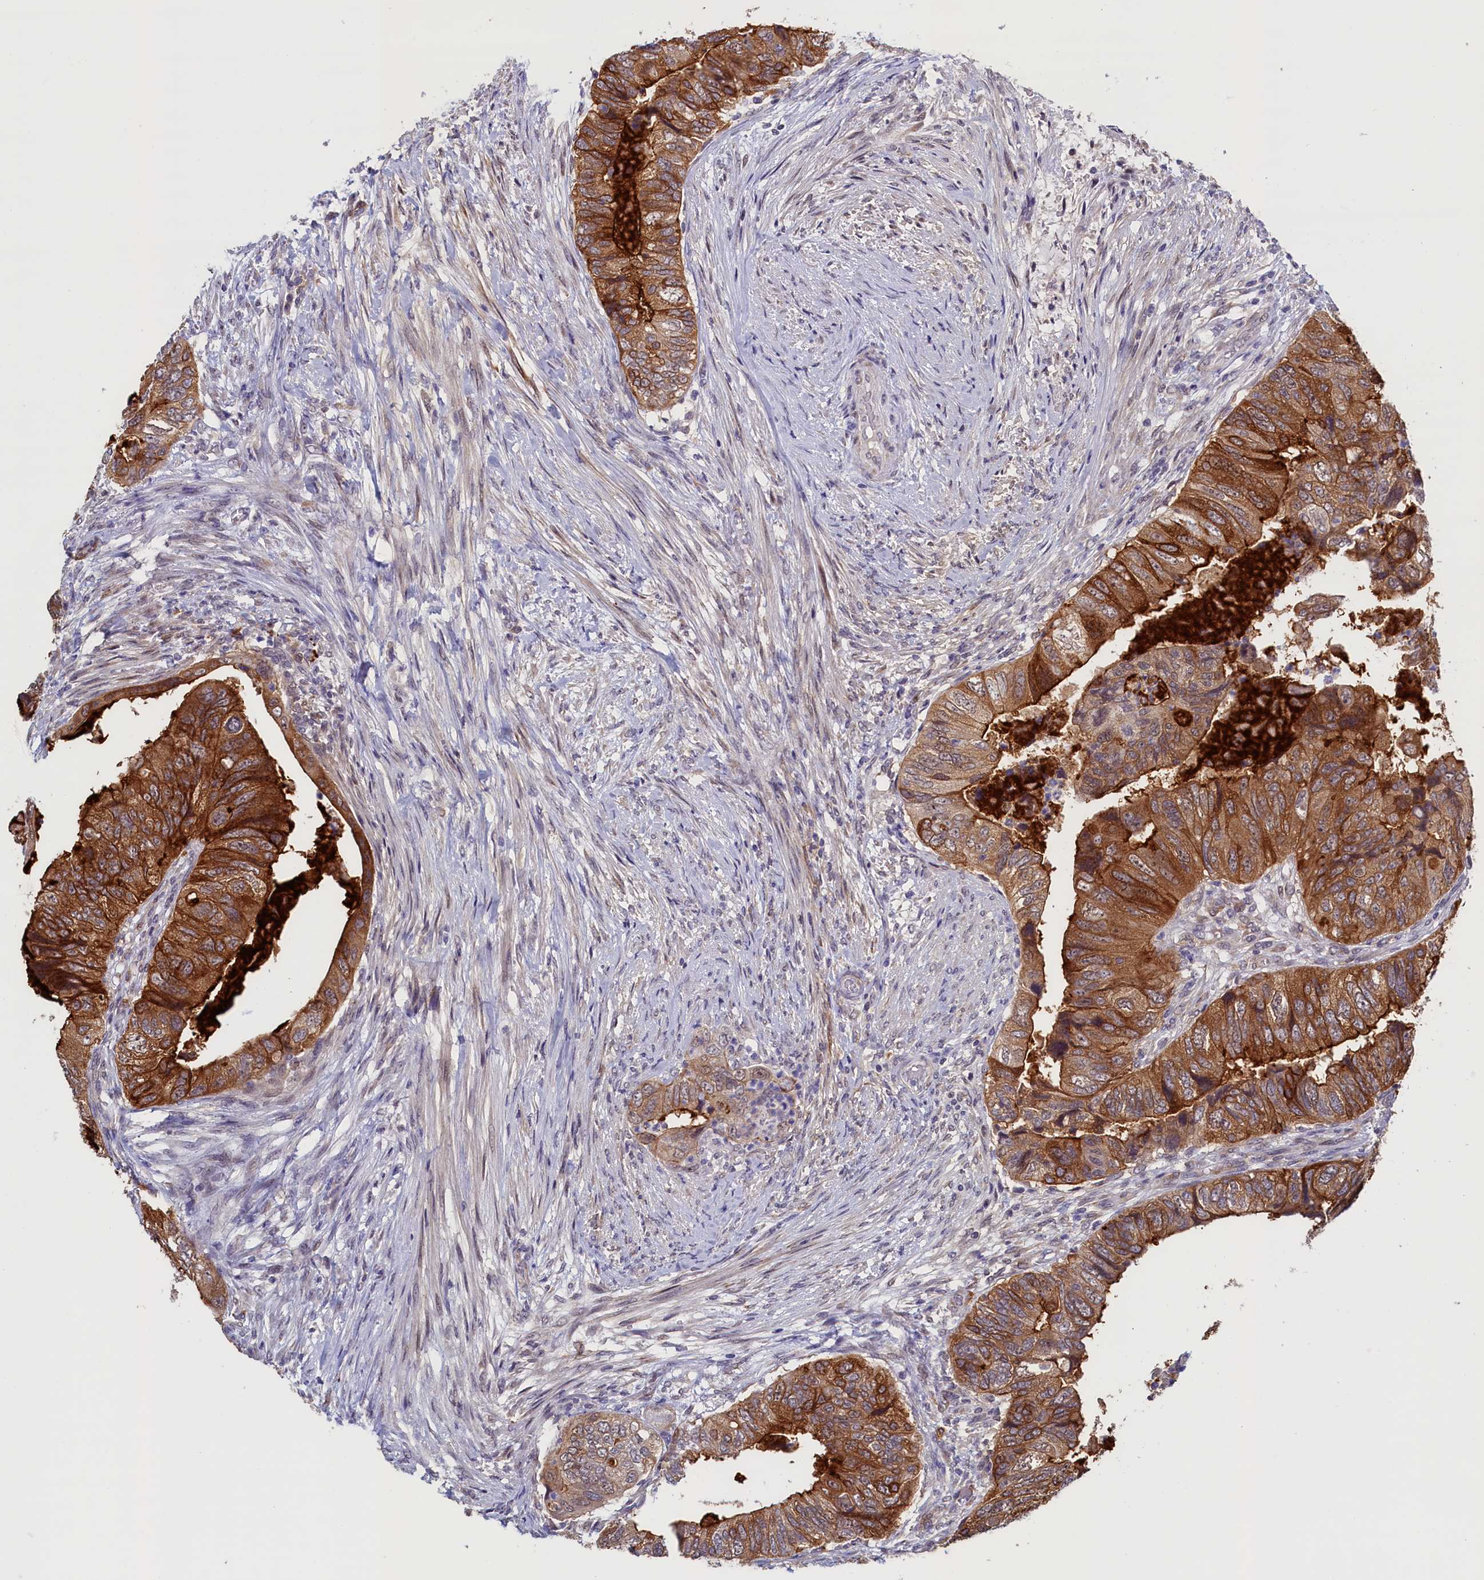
{"staining": {"intensity": "strong", "quantity": ">75%", "location": "cytoplasmic/membranous"}, "tissue": "colorectal cancer", "cell_type": "Tumor cells", "image_type": "cancer", "snomed": [{"axis": "morphology", "description": "Adenocarcinoma, NOS"}, {"axis": "topography", "description": "Rectum"}], "caption": "Human colorectal adenocarcinoma stained with a protein marker demonstrates strong staining in tumor cells.", "gene": "PACSIN3", "patient": {"sex": "male", "age": 63}}